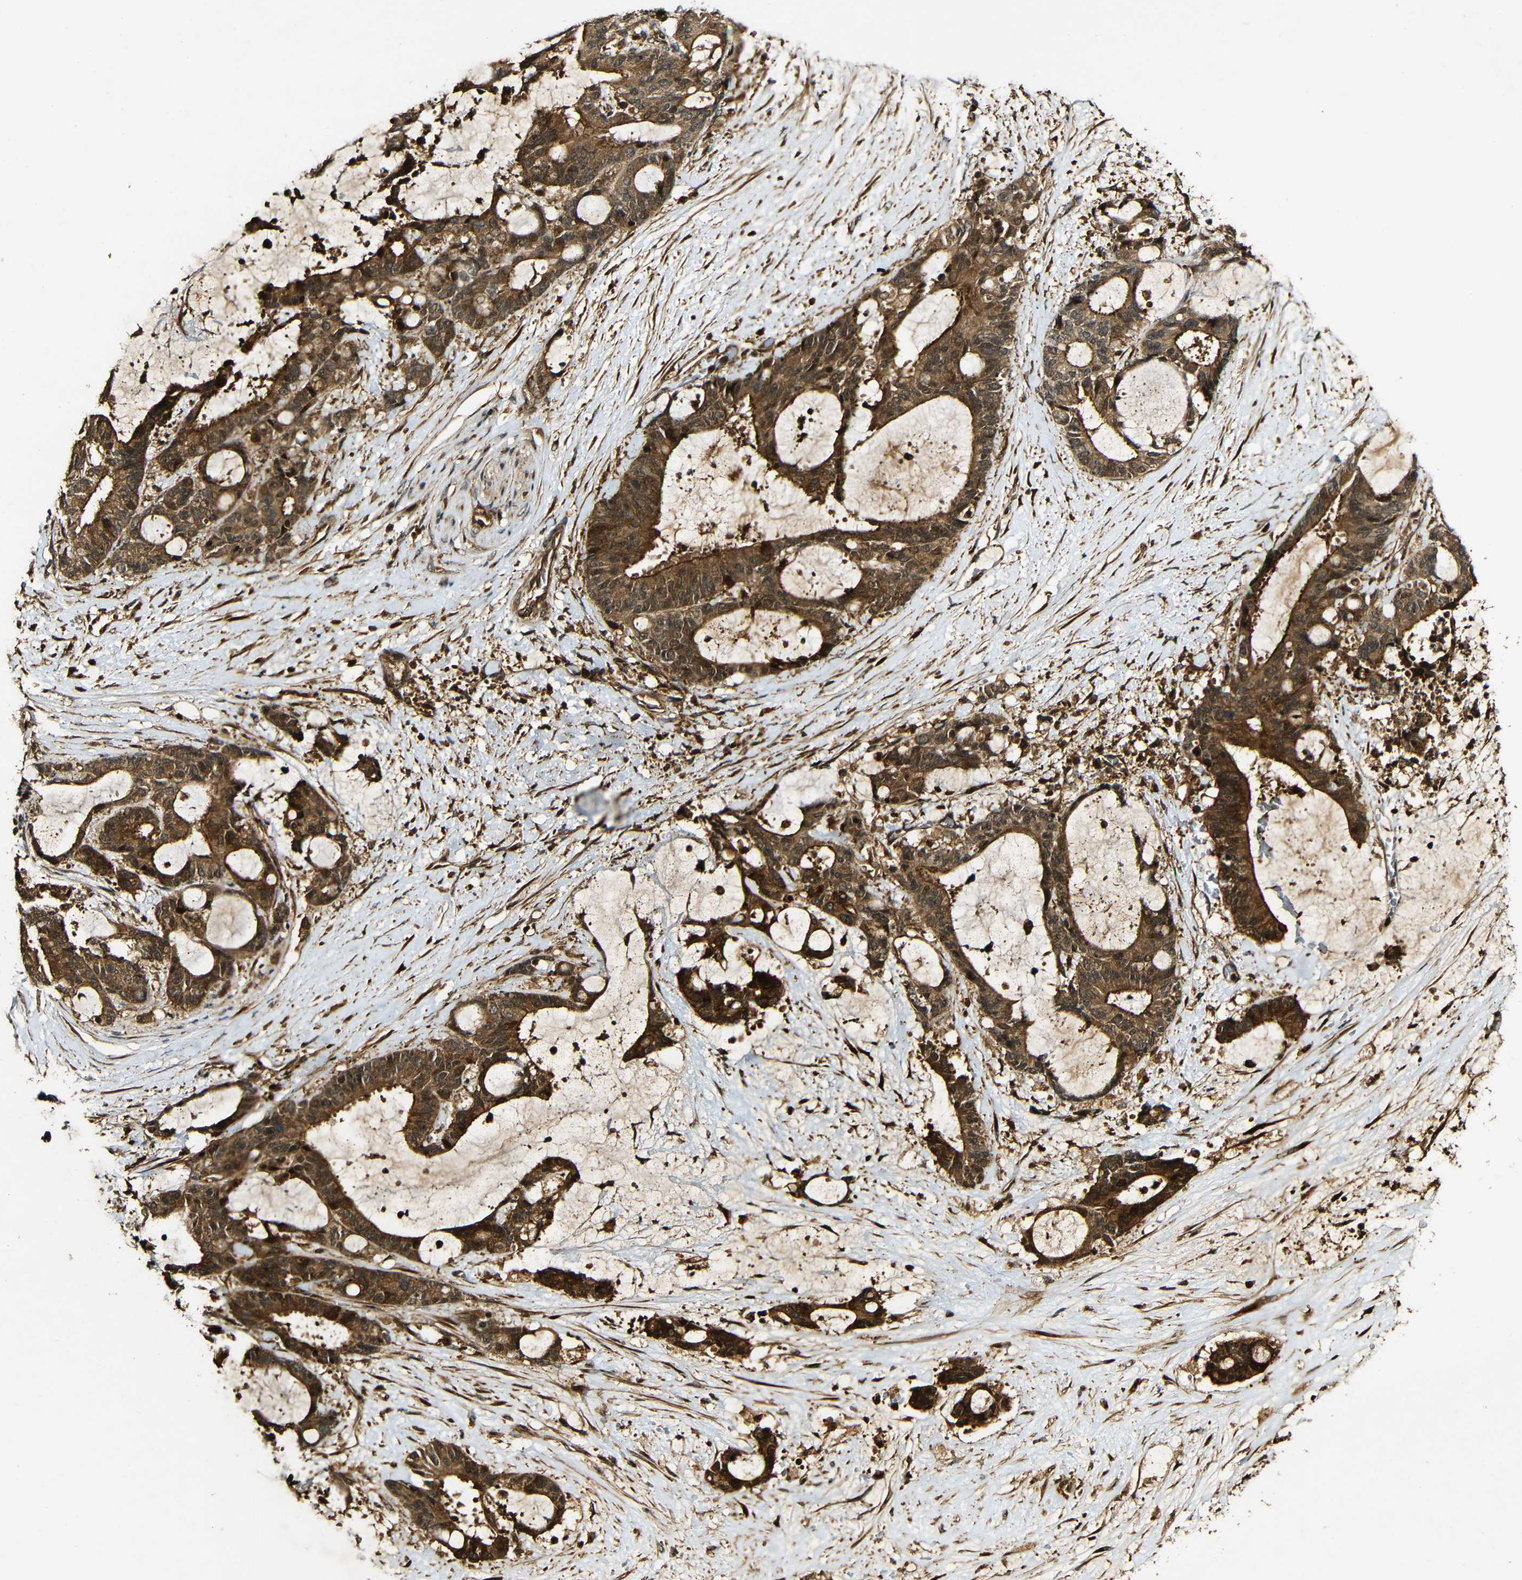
{"staining": {"intensity": "strong", "quantity": ">75%", "location": "cytoplasmic/membranous"}, "tissue": "liver cancer", "cell_type": "Tumor cells", "image_type": "cancer", "snomed": [{"axis": "morphology", "description": "Normal tissue, NOS"}, {"axis": "morphology", "description": "Cholangiocarcinoma"}, {"axis": "topography", "description": "Liver"}, {"axis": "topography", "description": "Peripheral nerve tissue"}], "caption": "A micrograph showing strong cytoplasmic/membranous positivity in about >75% of tumor cells in cholangiocarcinoma (liver), as visualized by brown immunohistochemical staining.", "gene": "CASP8", "patient": {"sex": "female", "age": 73}}